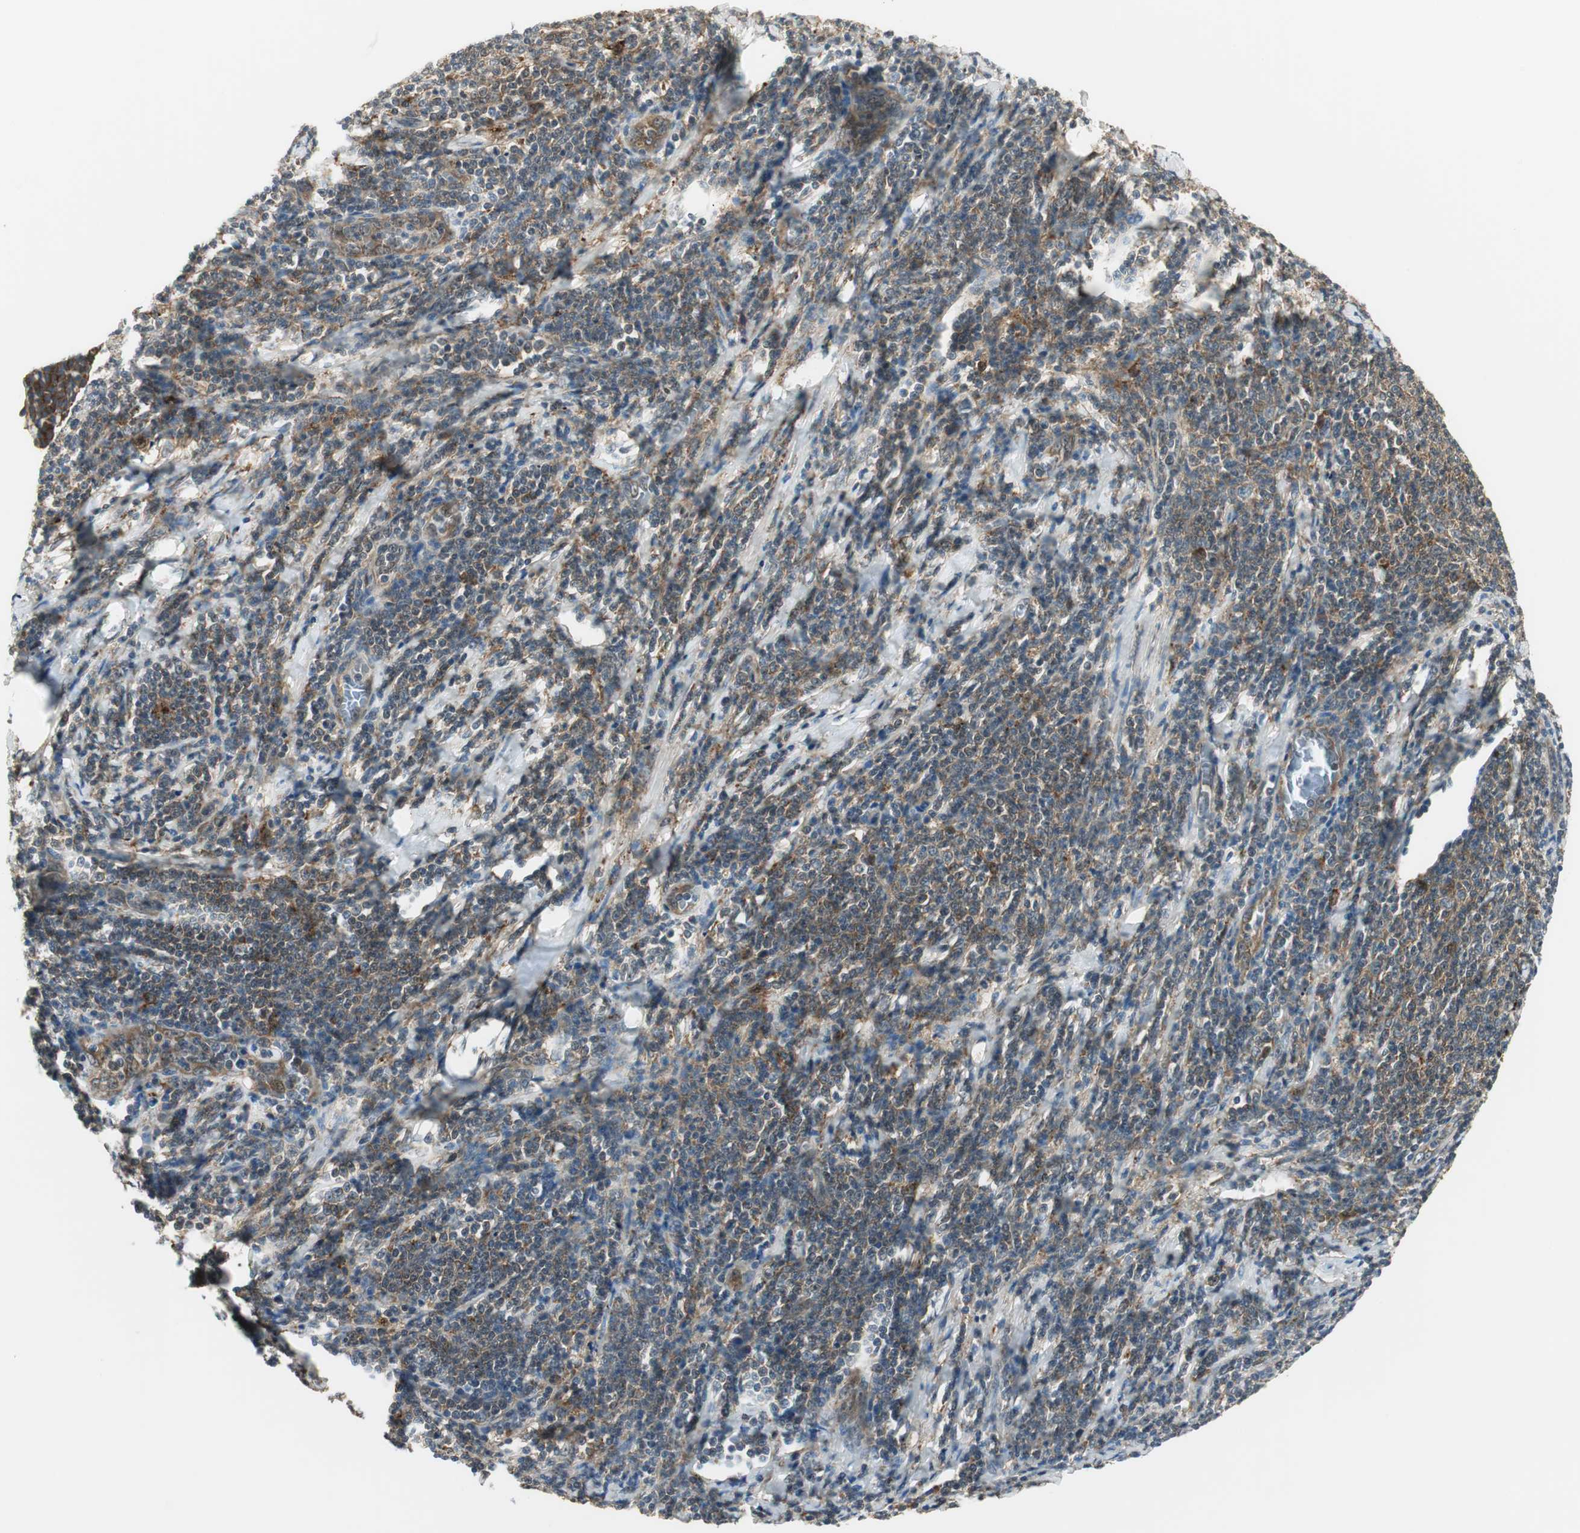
{"staining": {"intensity": "weak", "quantity": ">75%", "location": "cytoplasmic/membranous"}, "tissue": "lymphoma", "cell_type": "Tumor cells", "image_type": "cancer", "snomed": [{"axis": "morphology", "description": "Malignant lymphoma, non-Hodgkin's type, Low grade"}, {"axis": "topography", "description": "Lymph node"}], "caption": "Malignant lymphoma, non-Hodgkin's type (low-grade) tissue exhibits weak cytoplasmic/membranous expression in approximately >75% of tumor cells", "gene": "NCK1", "patient": {"sex": "male", "age": 66}}